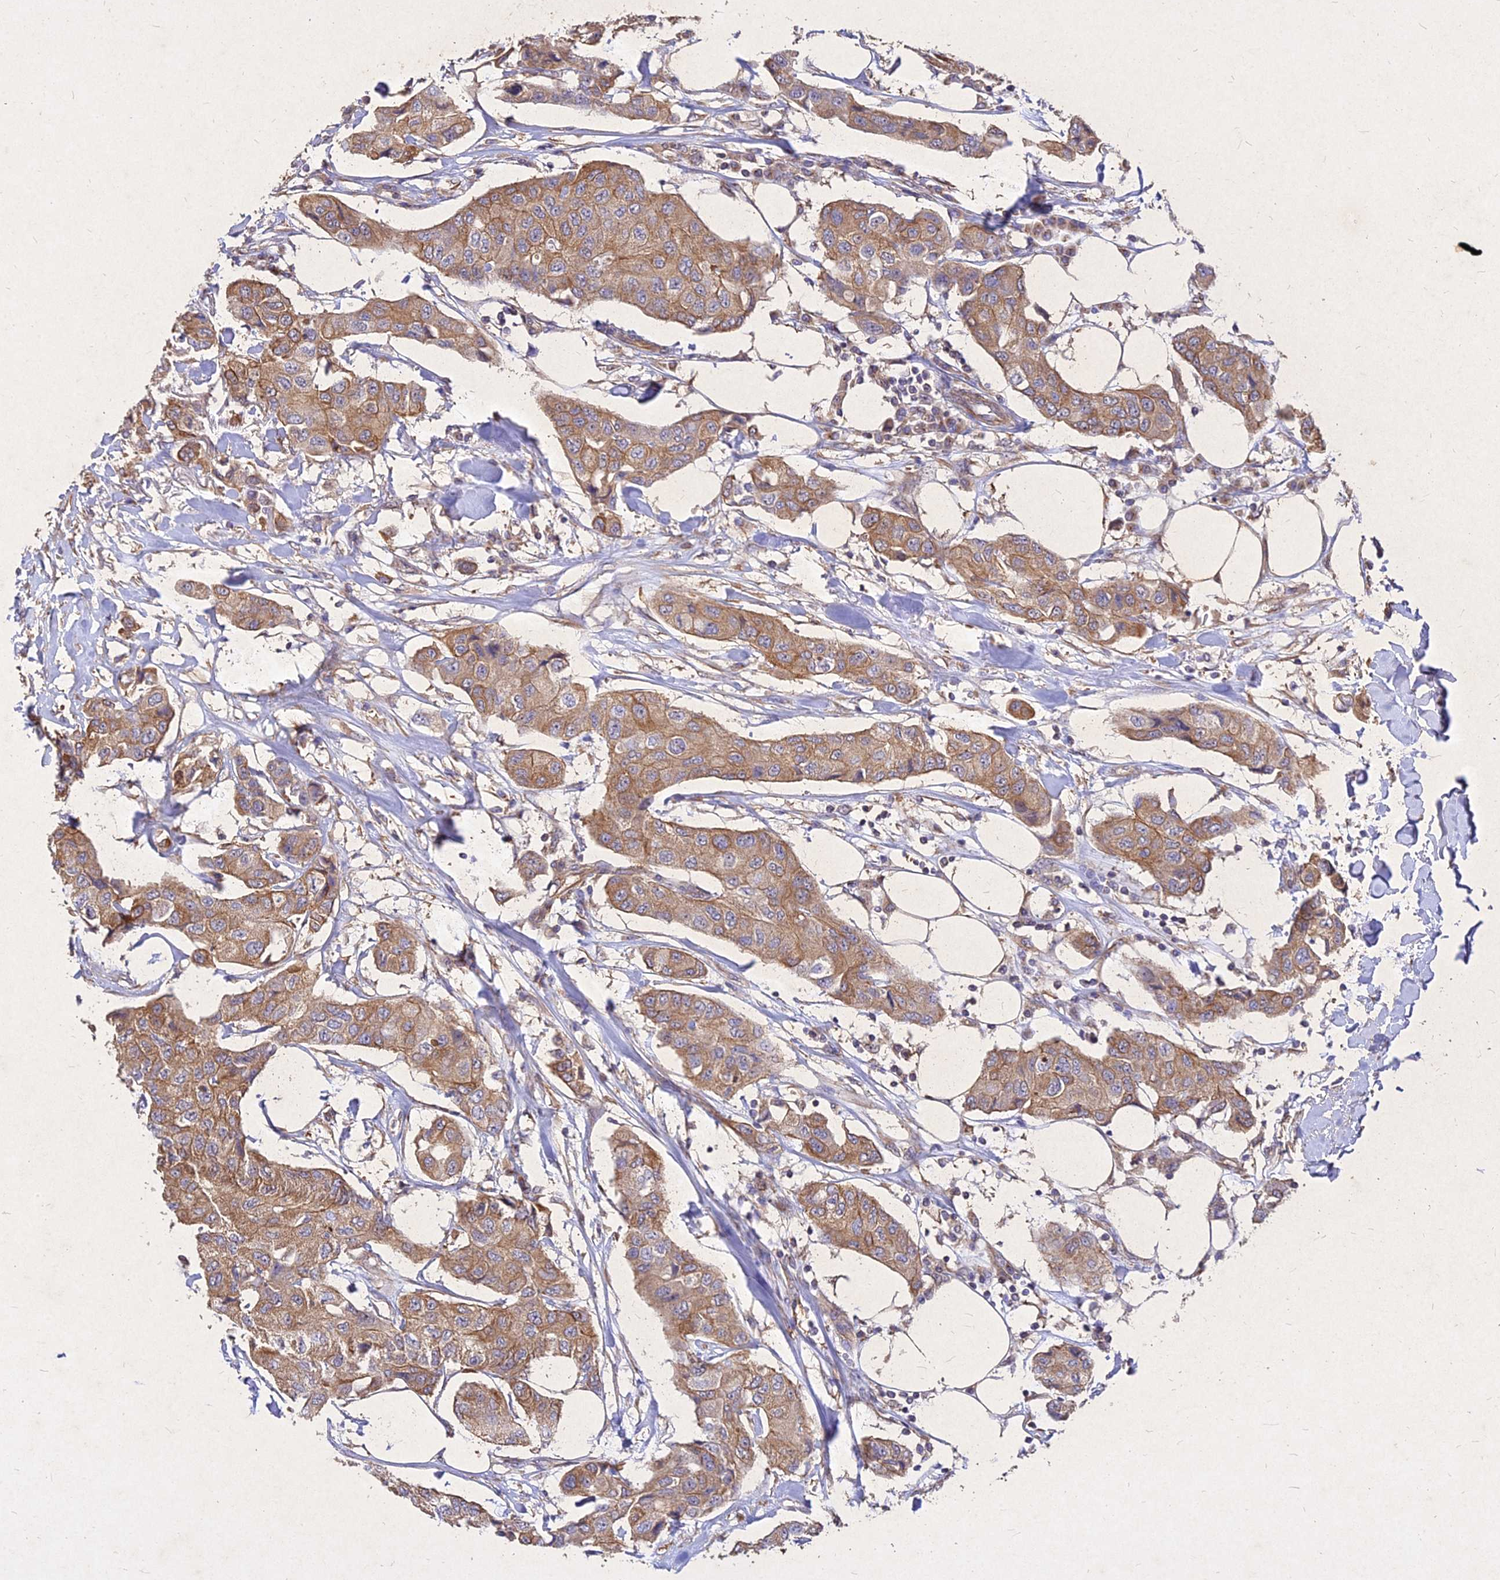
{"staining": {"intensity": "moderate", "quantity": ">75%", "location": "cytoplasmic/membranous"}, "tissue": "breast cancer", "cell_type": "Tumor cells", "image_type": "cancer", "snomed": [{"axis": "morphology", "description": "Duct carcinoma"}, {"axis": "topography", "description": "Breast"}], "caption": "Tumor cells show medium levels of moderate cytoplasmic/membranous expression in approximately >75% of cells in breast infiltrating ductal carcinoma.", "gene": "SKA1", "patient": {"sex": "female", "age": 80}}